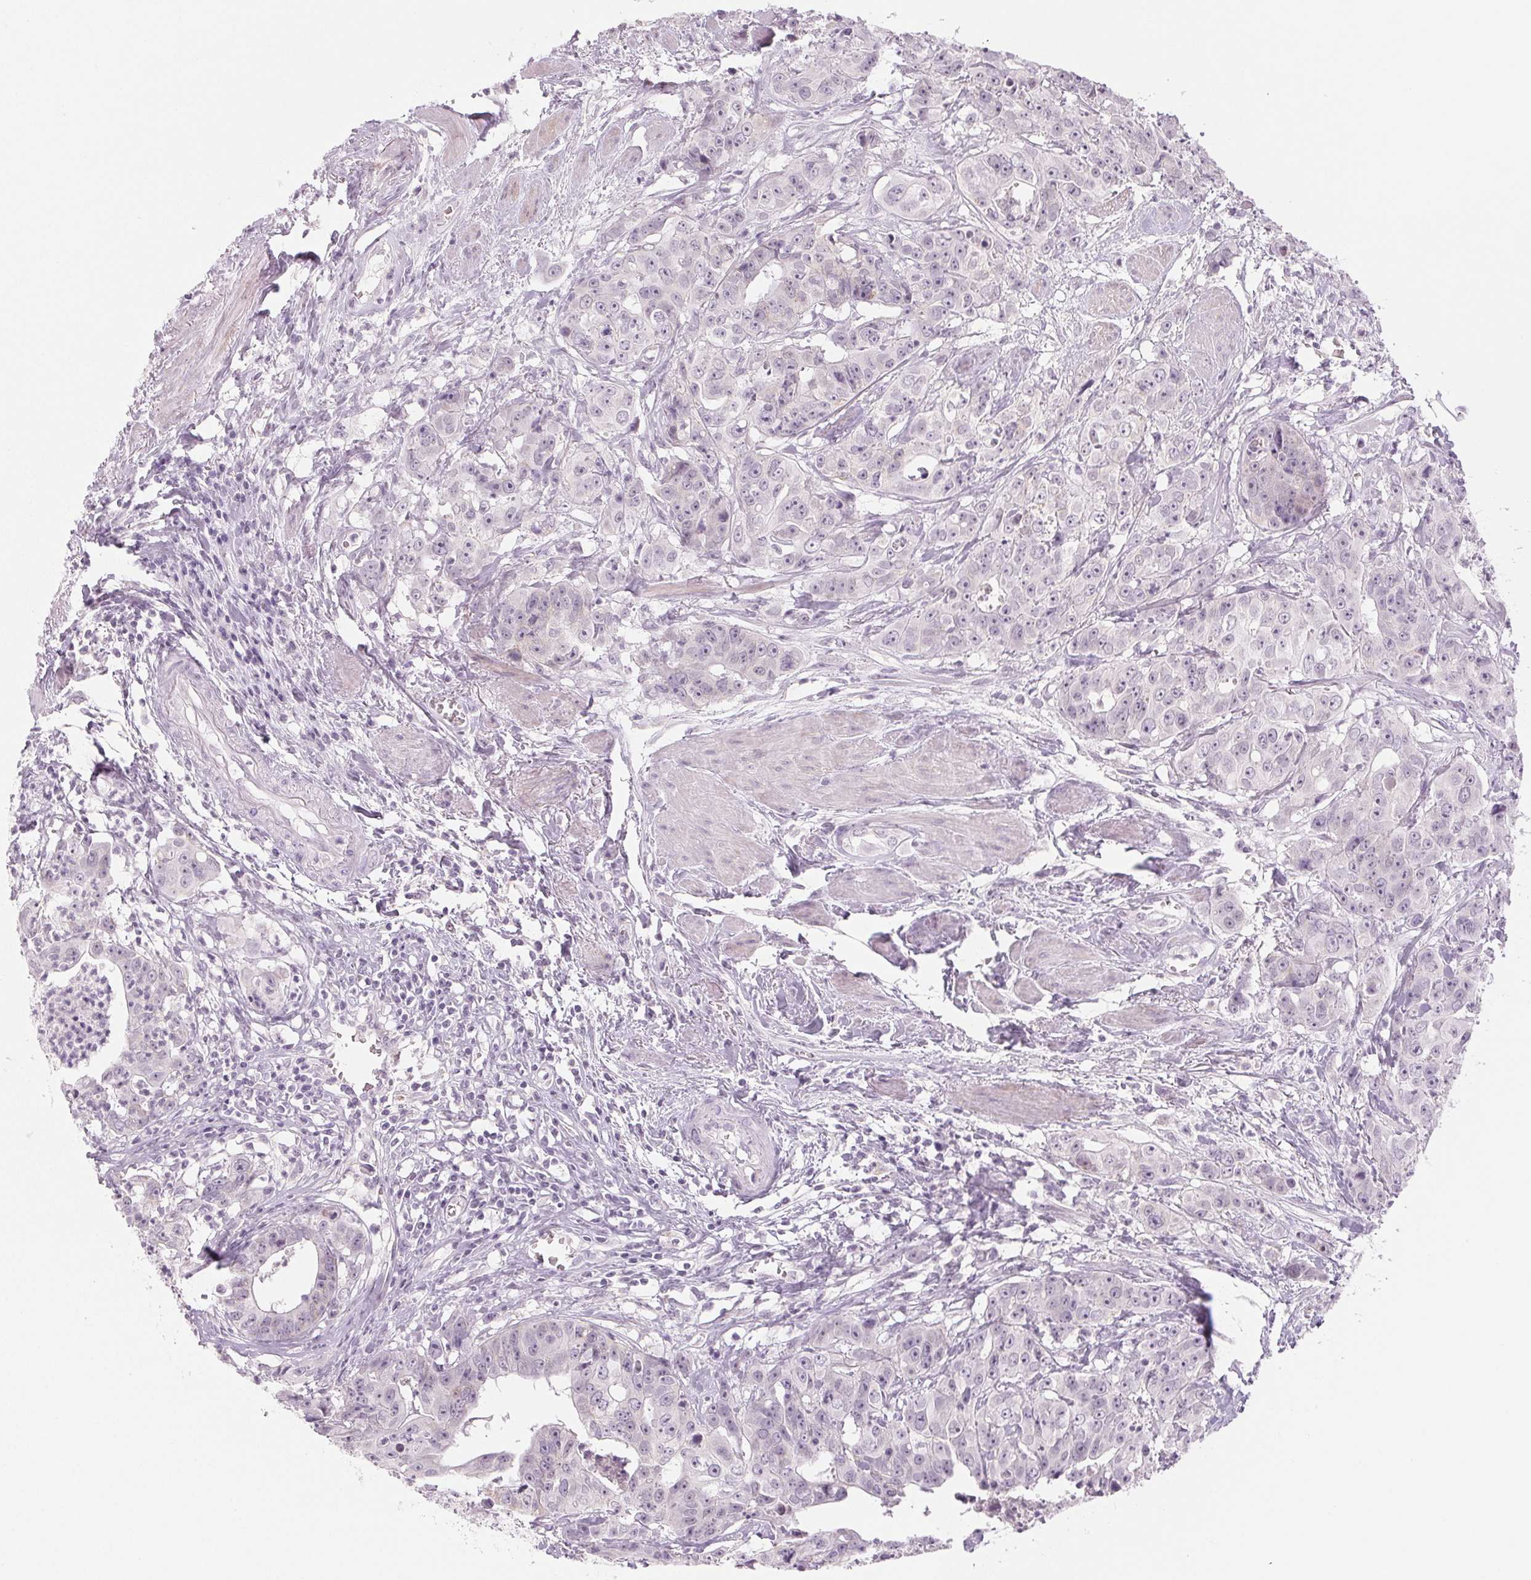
{"staining": {"intensity": "negative", "quantity": "none", "location": "none"}, "tissue": "colorectal cancer", "cell_type": "Tumor cells", "image_type": "cancer", "snomed": [{"axis": "morphology", "description": "Adenocarcinoma, NOS"}, {"axis": "topography", "description": "Rectum"}], "caption": "This is a photomicrograph of immunohistochemistry staining of colorectal adenocarcinoma, which shows no staining in tumor cells.", "gene": "EHHADH", "patient": {"sex": "female", "age": 62}}